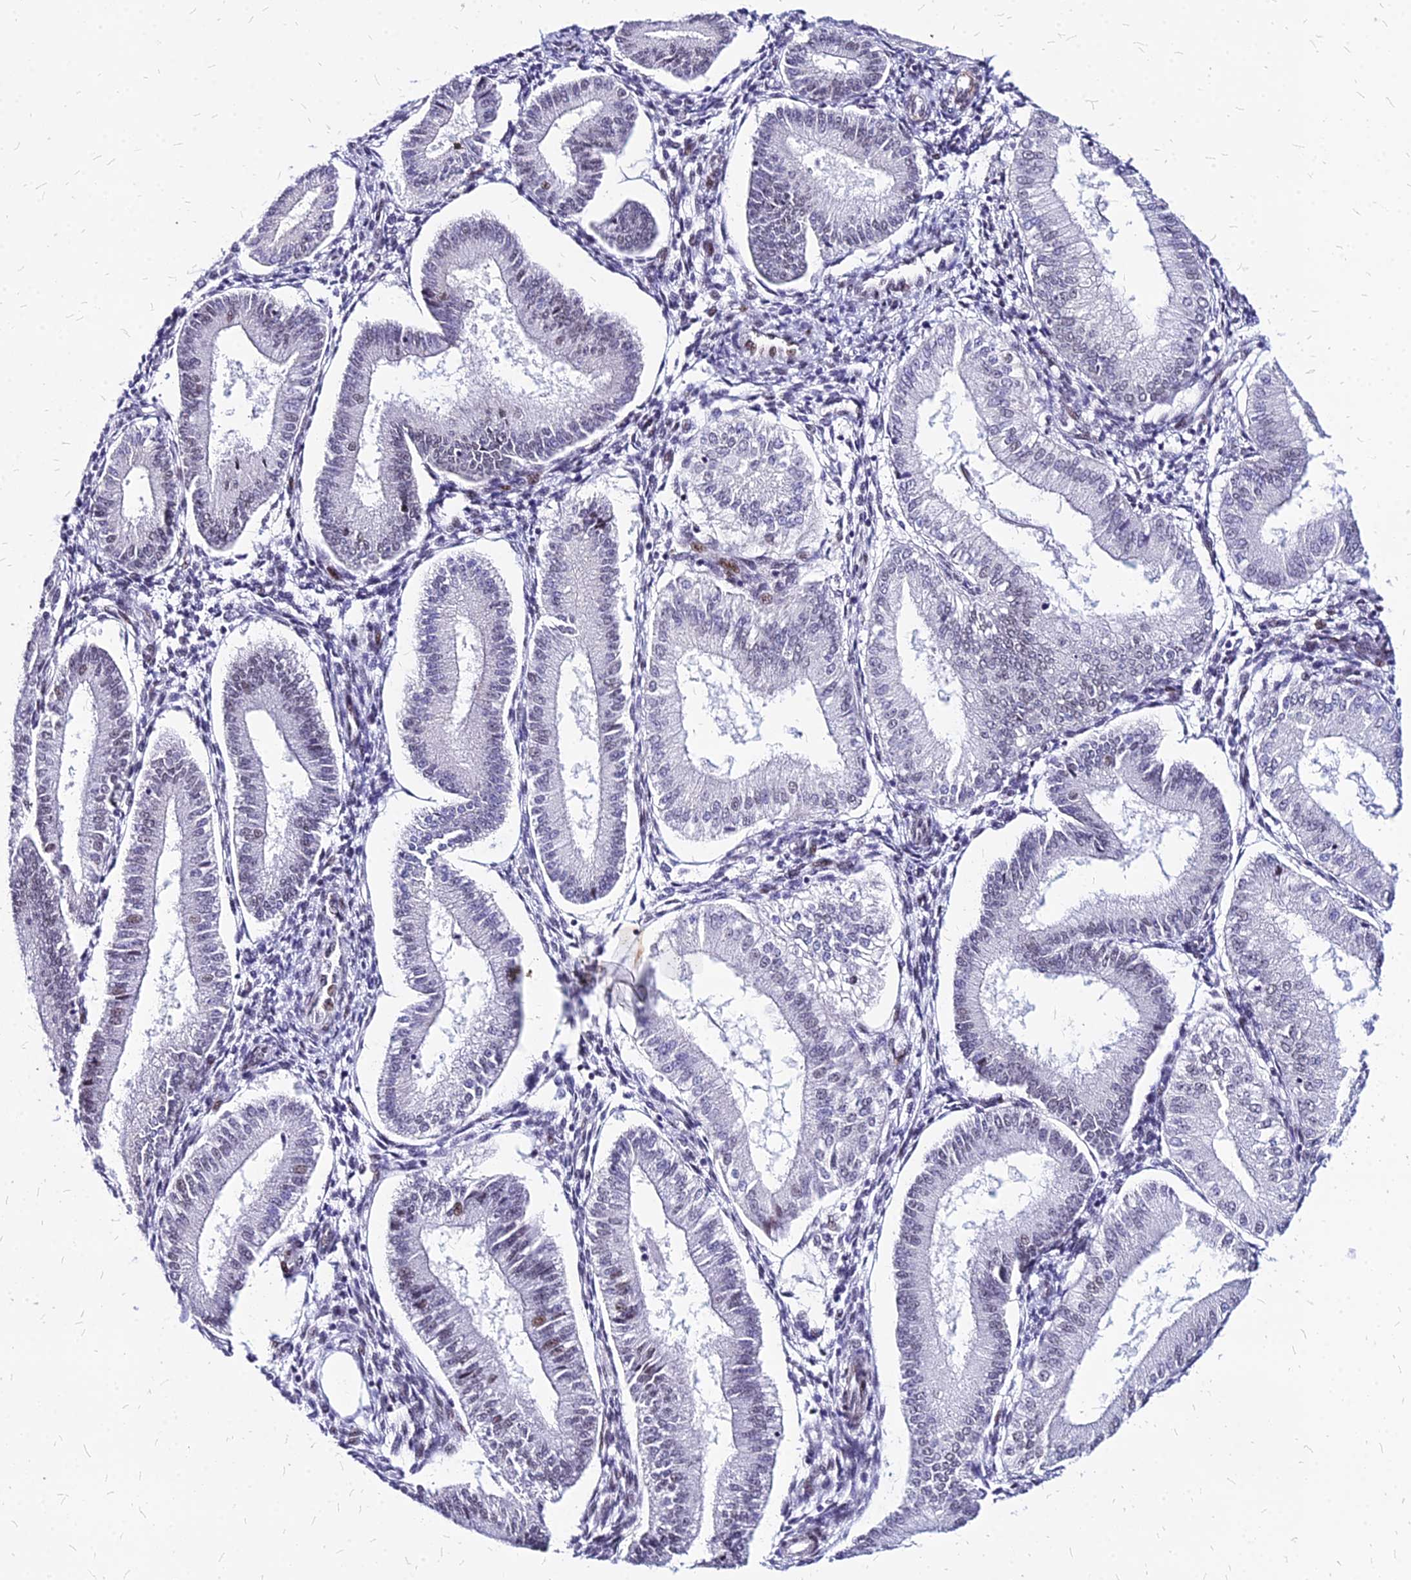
{"staining": {"intensity": "moderate", "quantity": "<25%", "location": "nuclear"}, "tissue": "endometrium", "cell_type": "Cells in endometrial stroma", "image_type": "normal", "snomed": [{"axis": "morphology", "description": "Normal tissue, NOS"}, {"axis": "topography", "description": "Endometrium"}], "caption": "Endometrium stained with immunohistochemistry exhibits moderate nuclear staining in about <25% of cells in endometrial stroma.", "gene": "FDX2", "patient": {"sex": "female", "age": 39}}